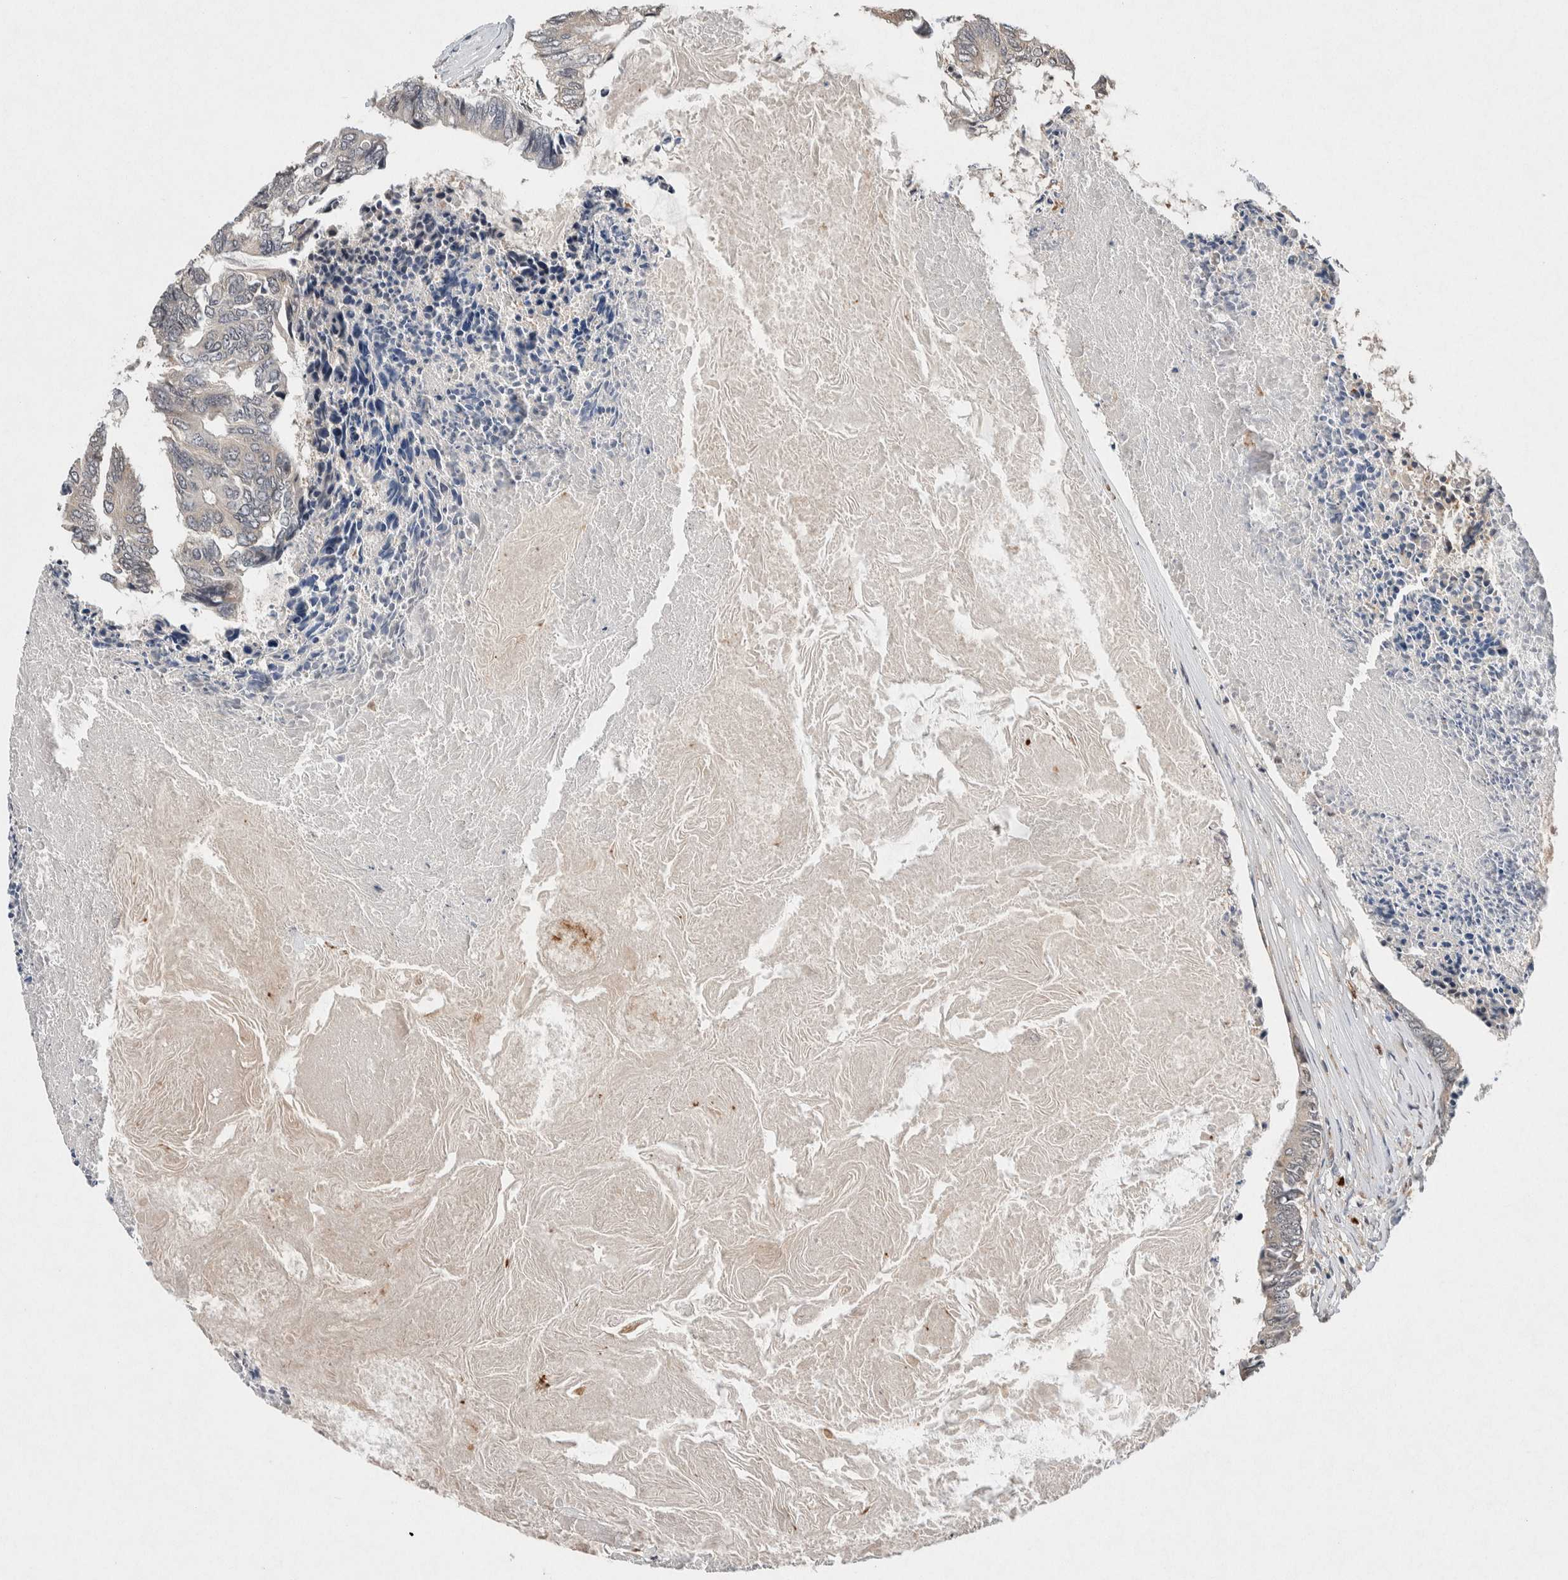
{"staining": {"intensity": "negative", "quantity": "none", "location": "none"}, "tissue": "colorectal cancer", "cell_type": "Tumor cells", "image_type": "cancer", "snomed": [{"axis": "morphology", "description": "Adenocarcinoma, NOS"}, {"axis": "topography", "description": "Rectum"}], "caption": "Adenocarcinoma (colorectal) stained for a protein using immunohistochemistry exhibits no expression tumor cells.", "gene": "KCNK1", "patient": {"sex": "male", "age": 63}}